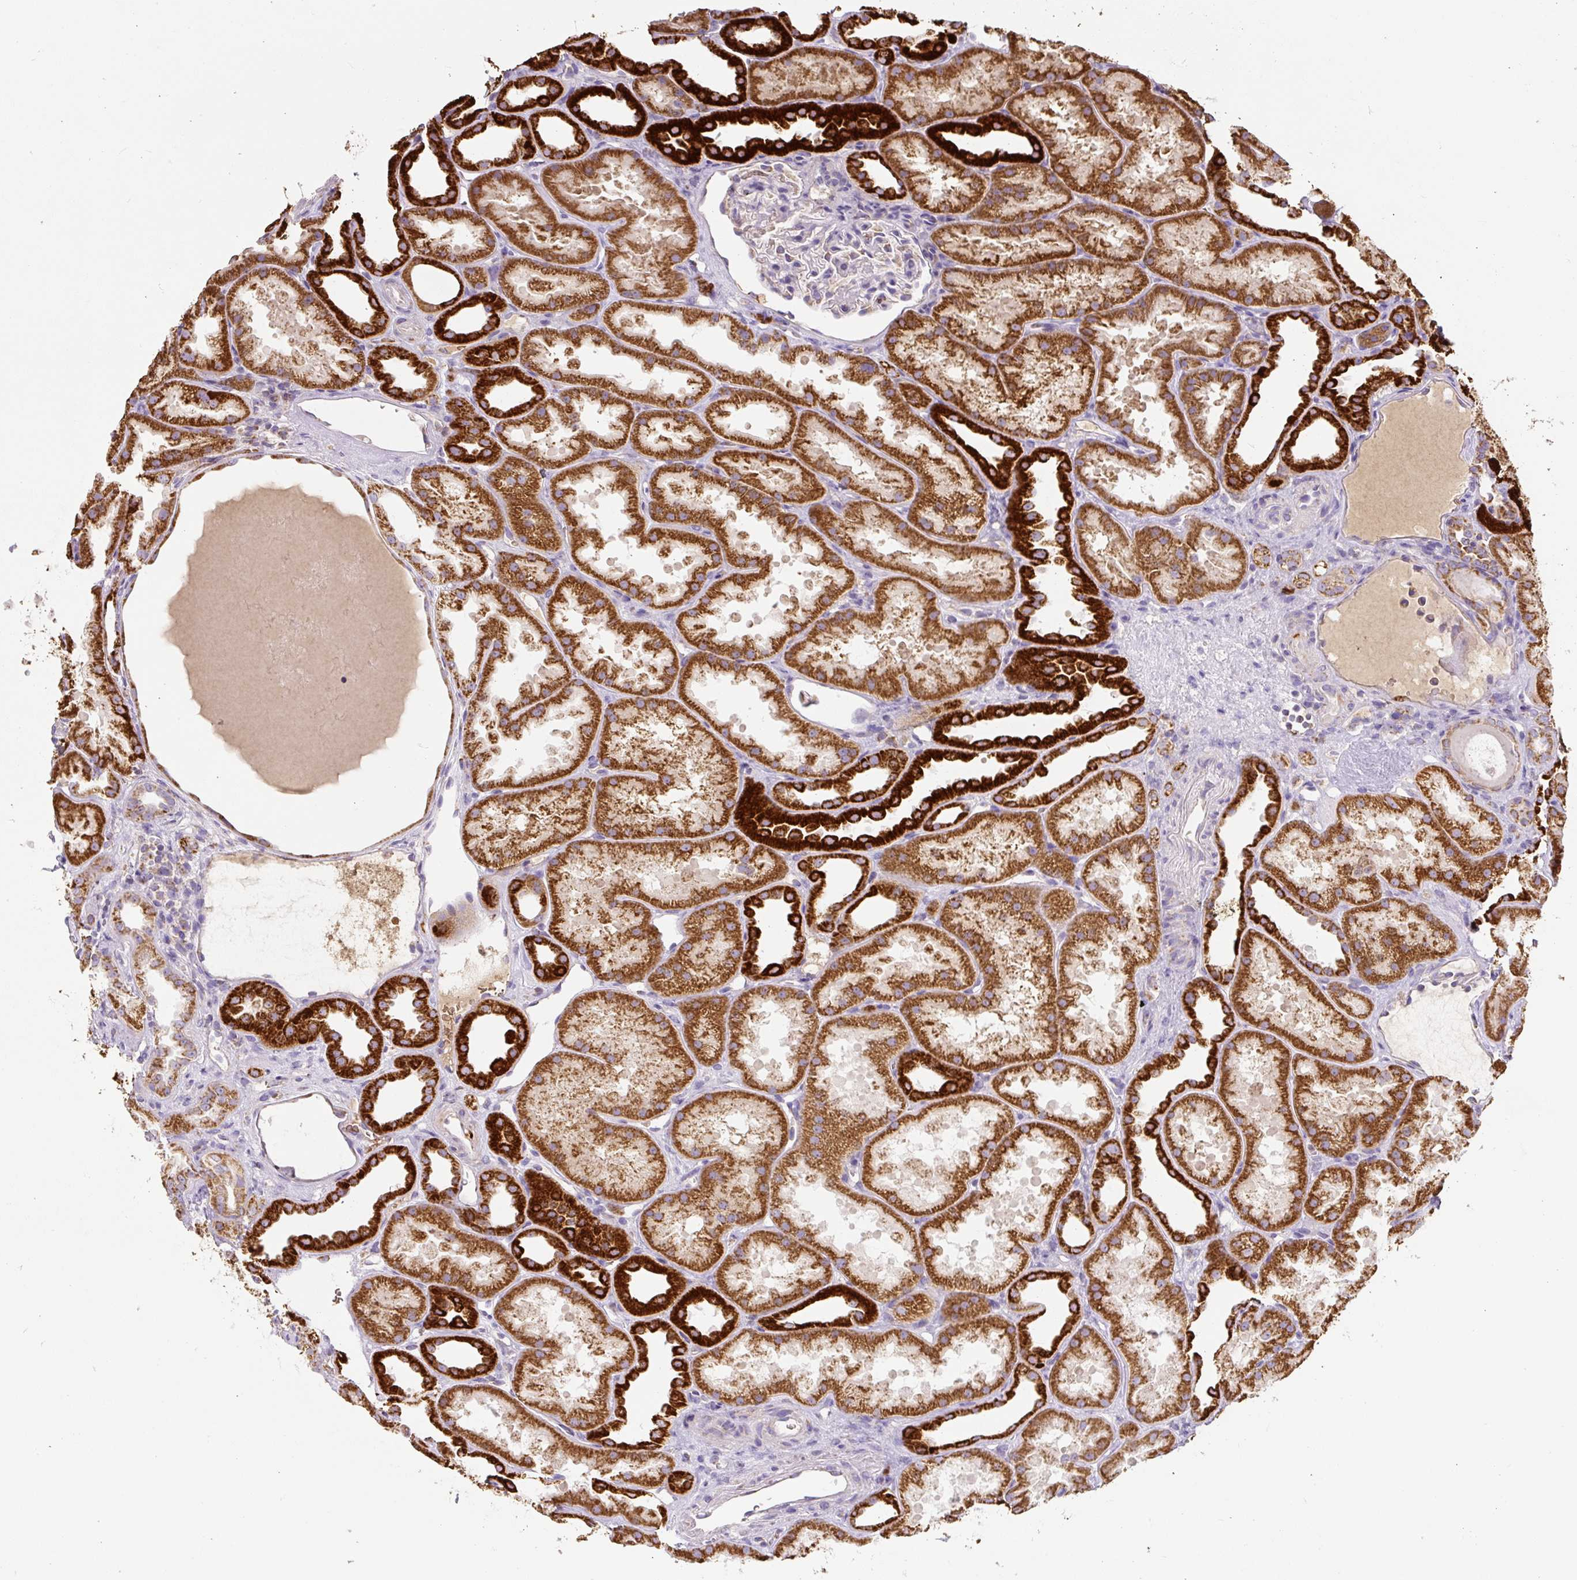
{"staining": {"intensity": "moderate", "quantity": "<25%", "location": "cytoplasmic/membranous"}, "tissue": "kidney", "cell_type": "Cells in glomeruli", "image_type": "normal", "snomed": [{"axis": "morphology", "description": "Normal tissue, NOS"}, {"axis": "topography", "description": "Kidney"}], "caption": "Protein expression analysis of benign human kidney reveals moderate cytoplasmic/membranous positivity in about <25% of cells in glomeruli. Ihc stains the protein in brown and the nuclei are stained blue.", "gene": "MT", "patient": {"sex": "male", "age": 61}}